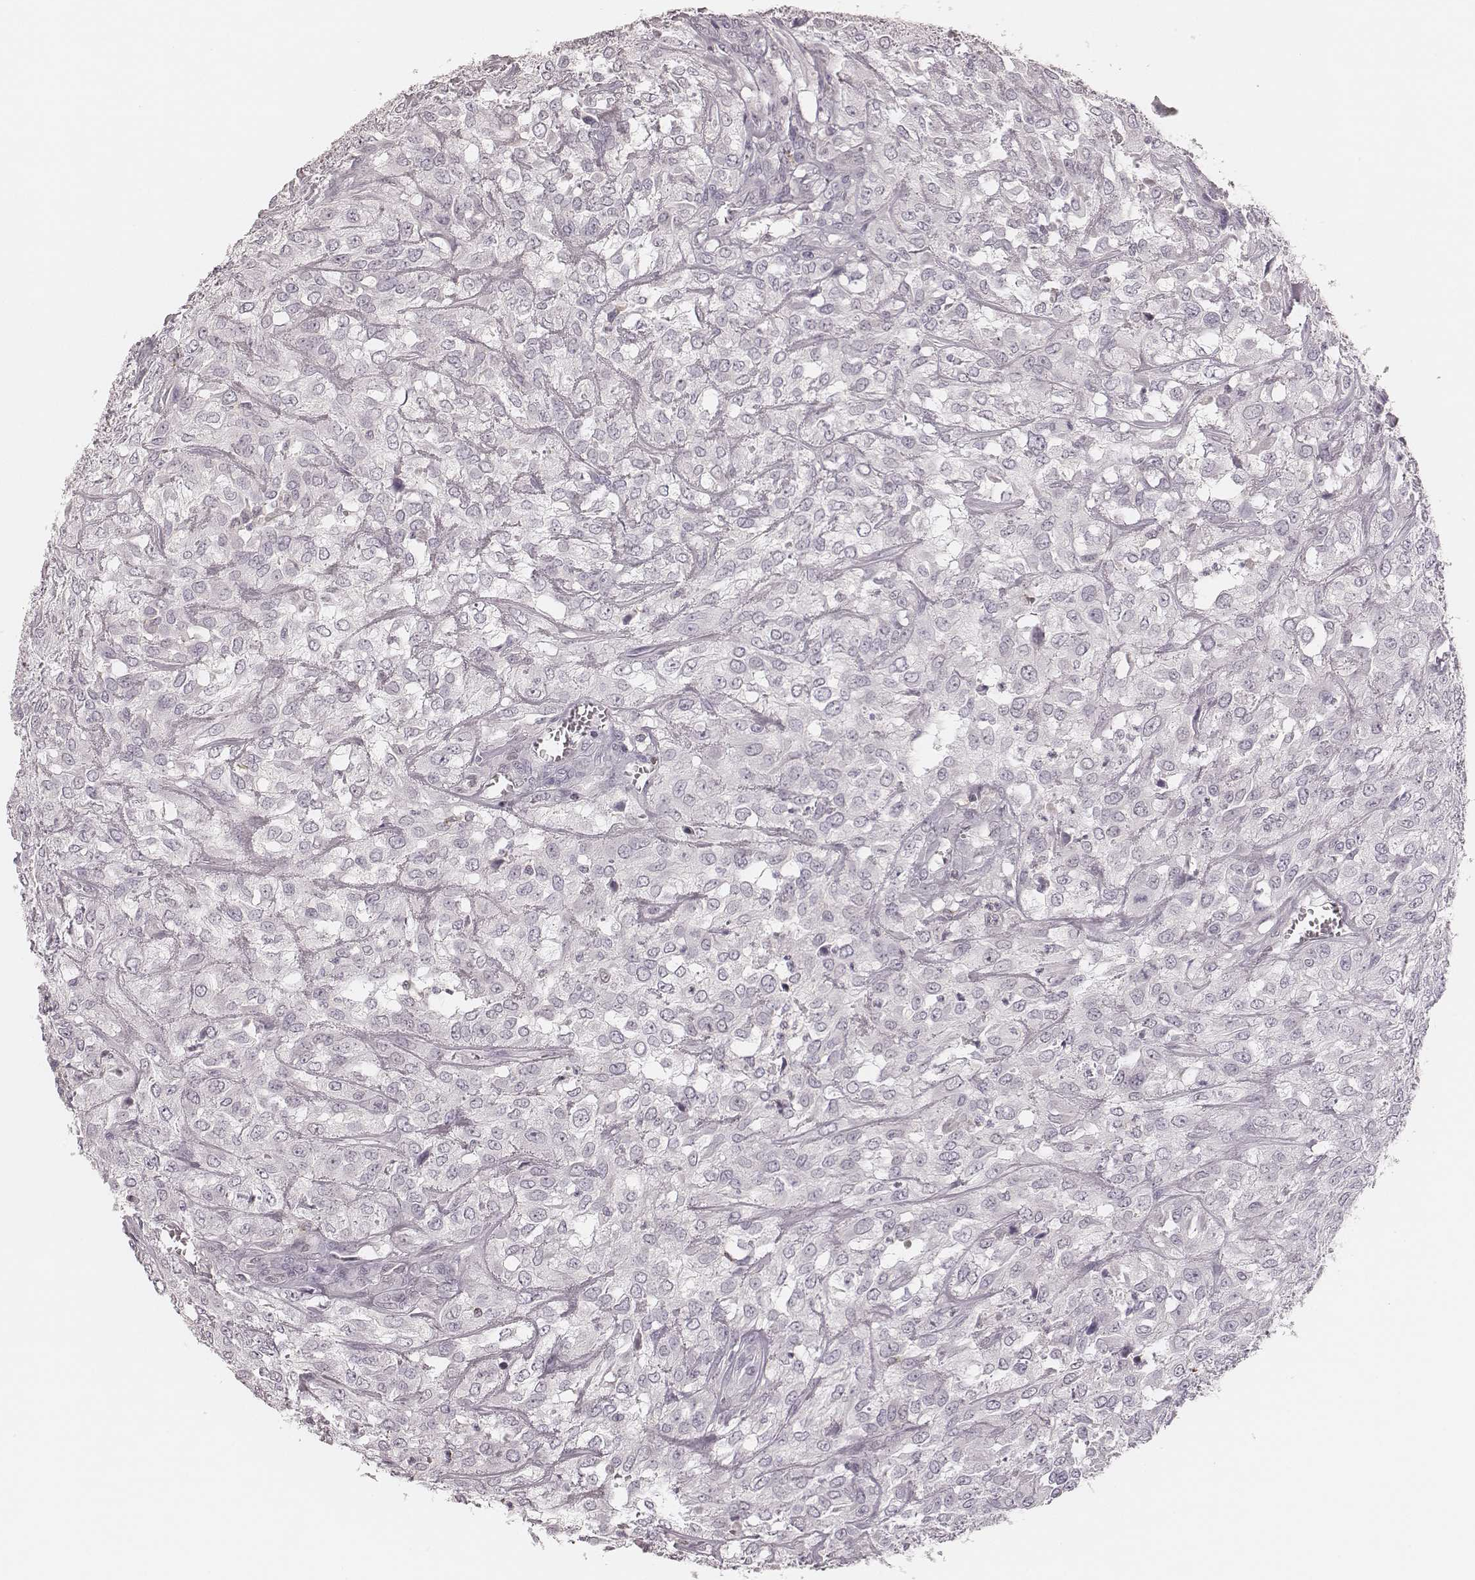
{"staining": {"intensity": "negative", "quantity": "none", "location": "none"}, "tissue": "urothelial cancer", "cell_type": "Tumor cells", "image_type": "cancer", "snomed": [{"axis": "morphology", "description": "Urothelial carcinoma, High grade"}, {"axis": "topography", "description": "Urinary bladder"}], "caption": "Human urothelial cancer stained for a protein using IHC reveals no staining in tumor cells.", "gene": "MSX1", "patient": {"sex": "male", "age": 67}}